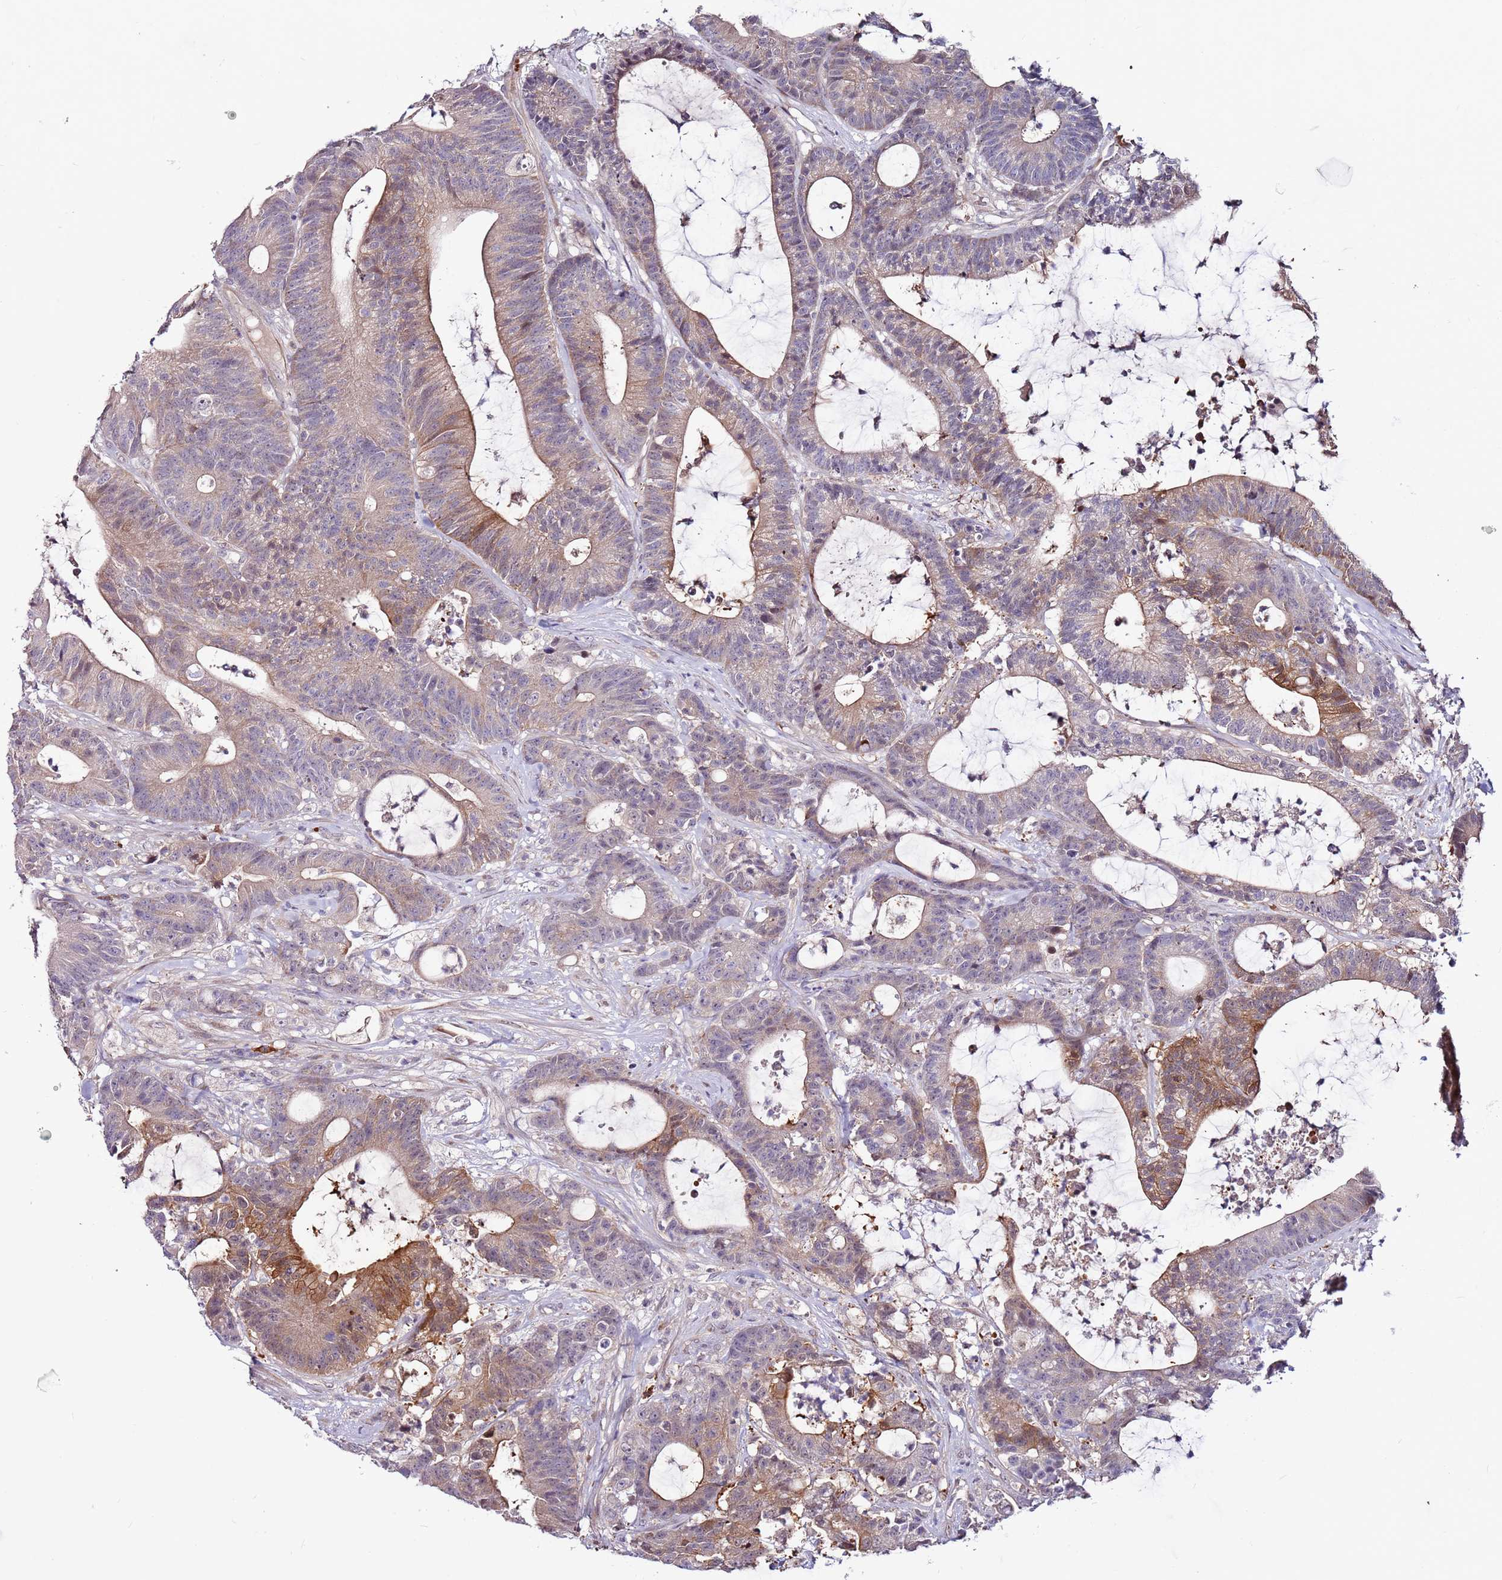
{"staining": {"intensity": "moderate", "quantity": "25%-75%", "location": "cytoplasmic/membranous"}, "tissue": "colorectal cancer", "cell_type": "Tumor cells", "image_type": "cancer", "snomed": [{"axis": "morphology", "description": "Adenocarcinoma, NOS"}, {"axis": "topography", "description": "Colon"}], "caption": "The histopathology image reveals staining of adenocarcinoma (colorectal), revealing moderate cytoplasmic/membranous protein expression (brown color) within tumor cells.", "gene": "MTG2", "patient": {"sex": "female", "age": 84}}